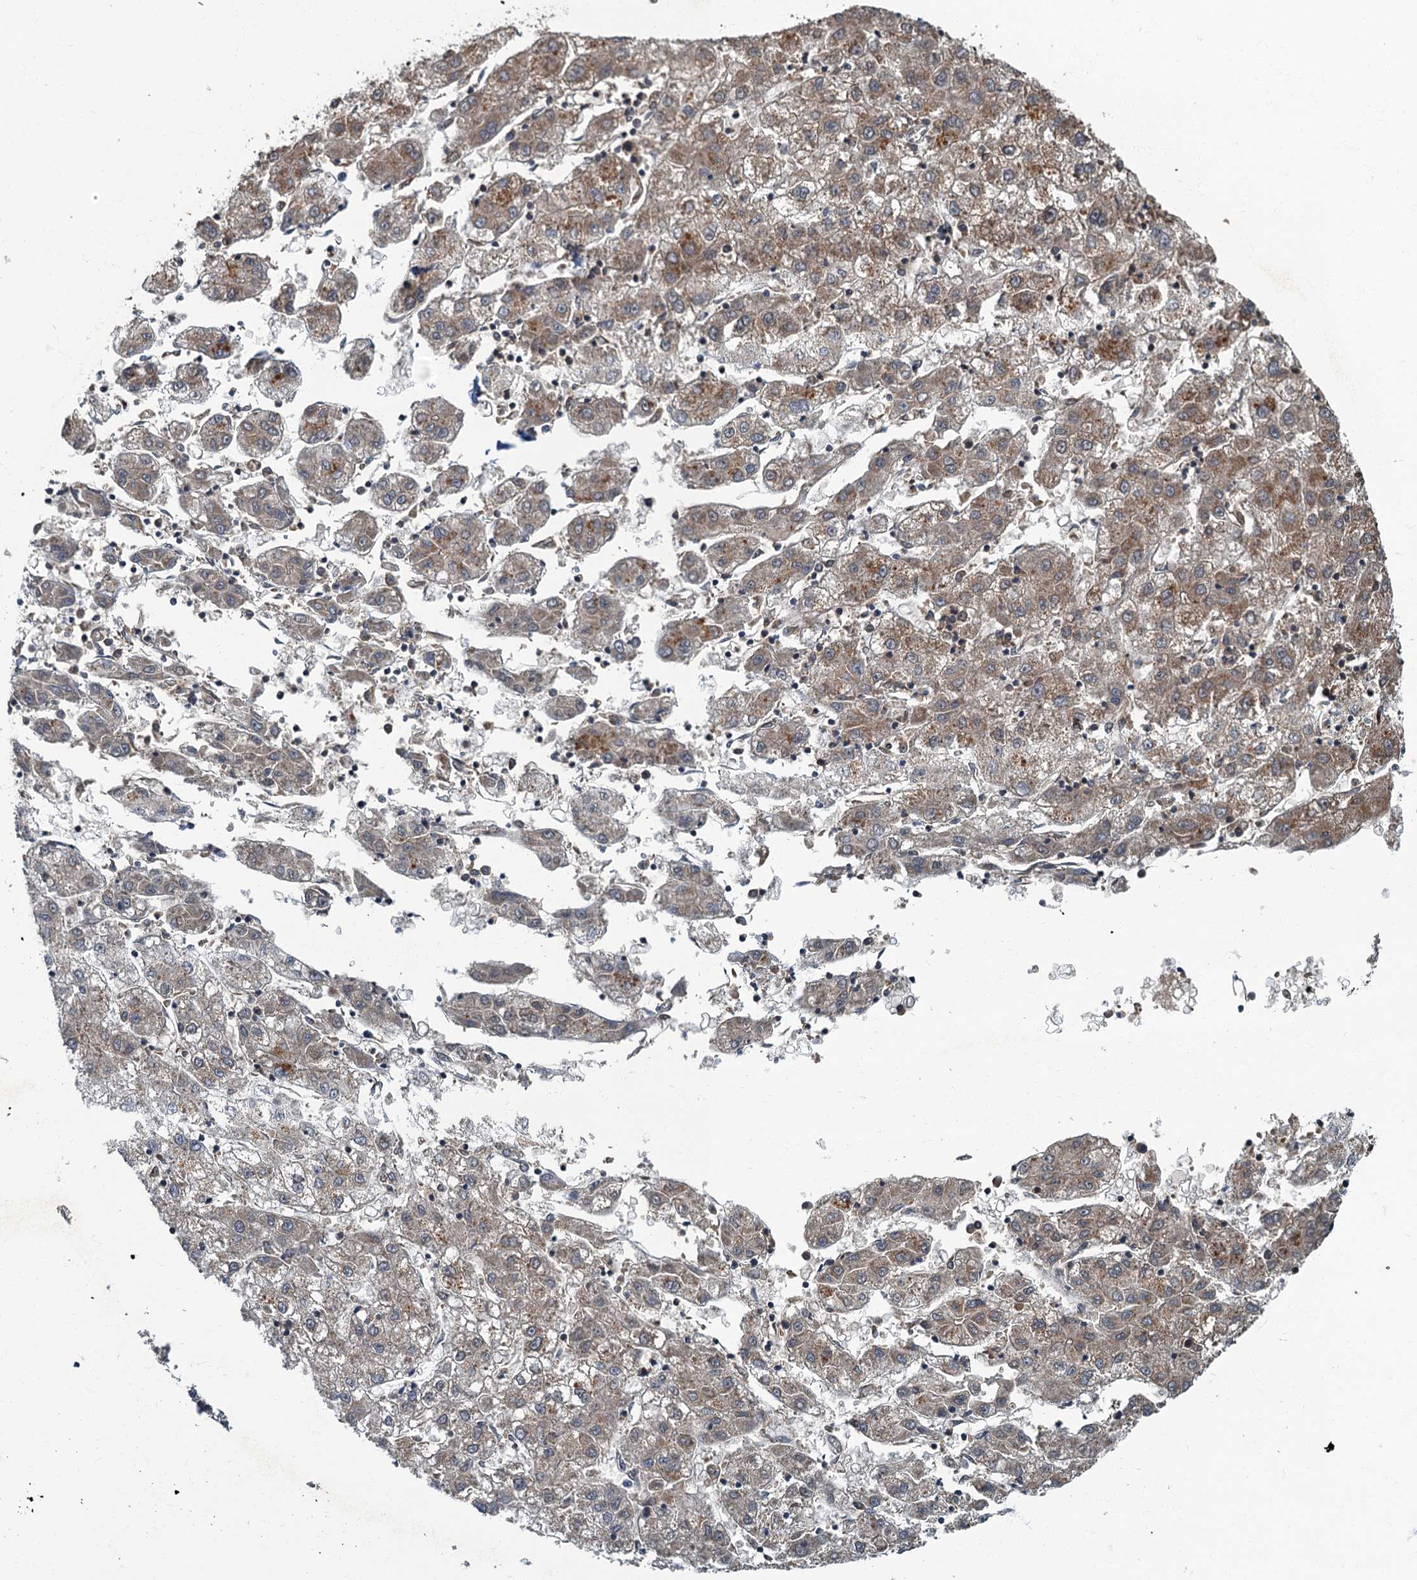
{"staining": {"intensity": "moderate", "quantity": "25%-75%", "location": "cytoplasmic/membranous"}, "tissue": "liver cancer", "cell_type": "Tumor cells", "image_type": "cancer", "snomed": [{"axis": "morphology", "description": "Carcinoma, Hepatocellular, NOS"}, {"axis": "topography", "description": "Liver"}], "caption": "Immunohistochemical staining of liver cancer (hepatocellular carcinoma) exhibits medium levels of moderate cytoplasmic/membranous expression in about 25%-75% of tumor cells.", "gene": "WDCP", "patient": {"sex": "male", "age": 72}}